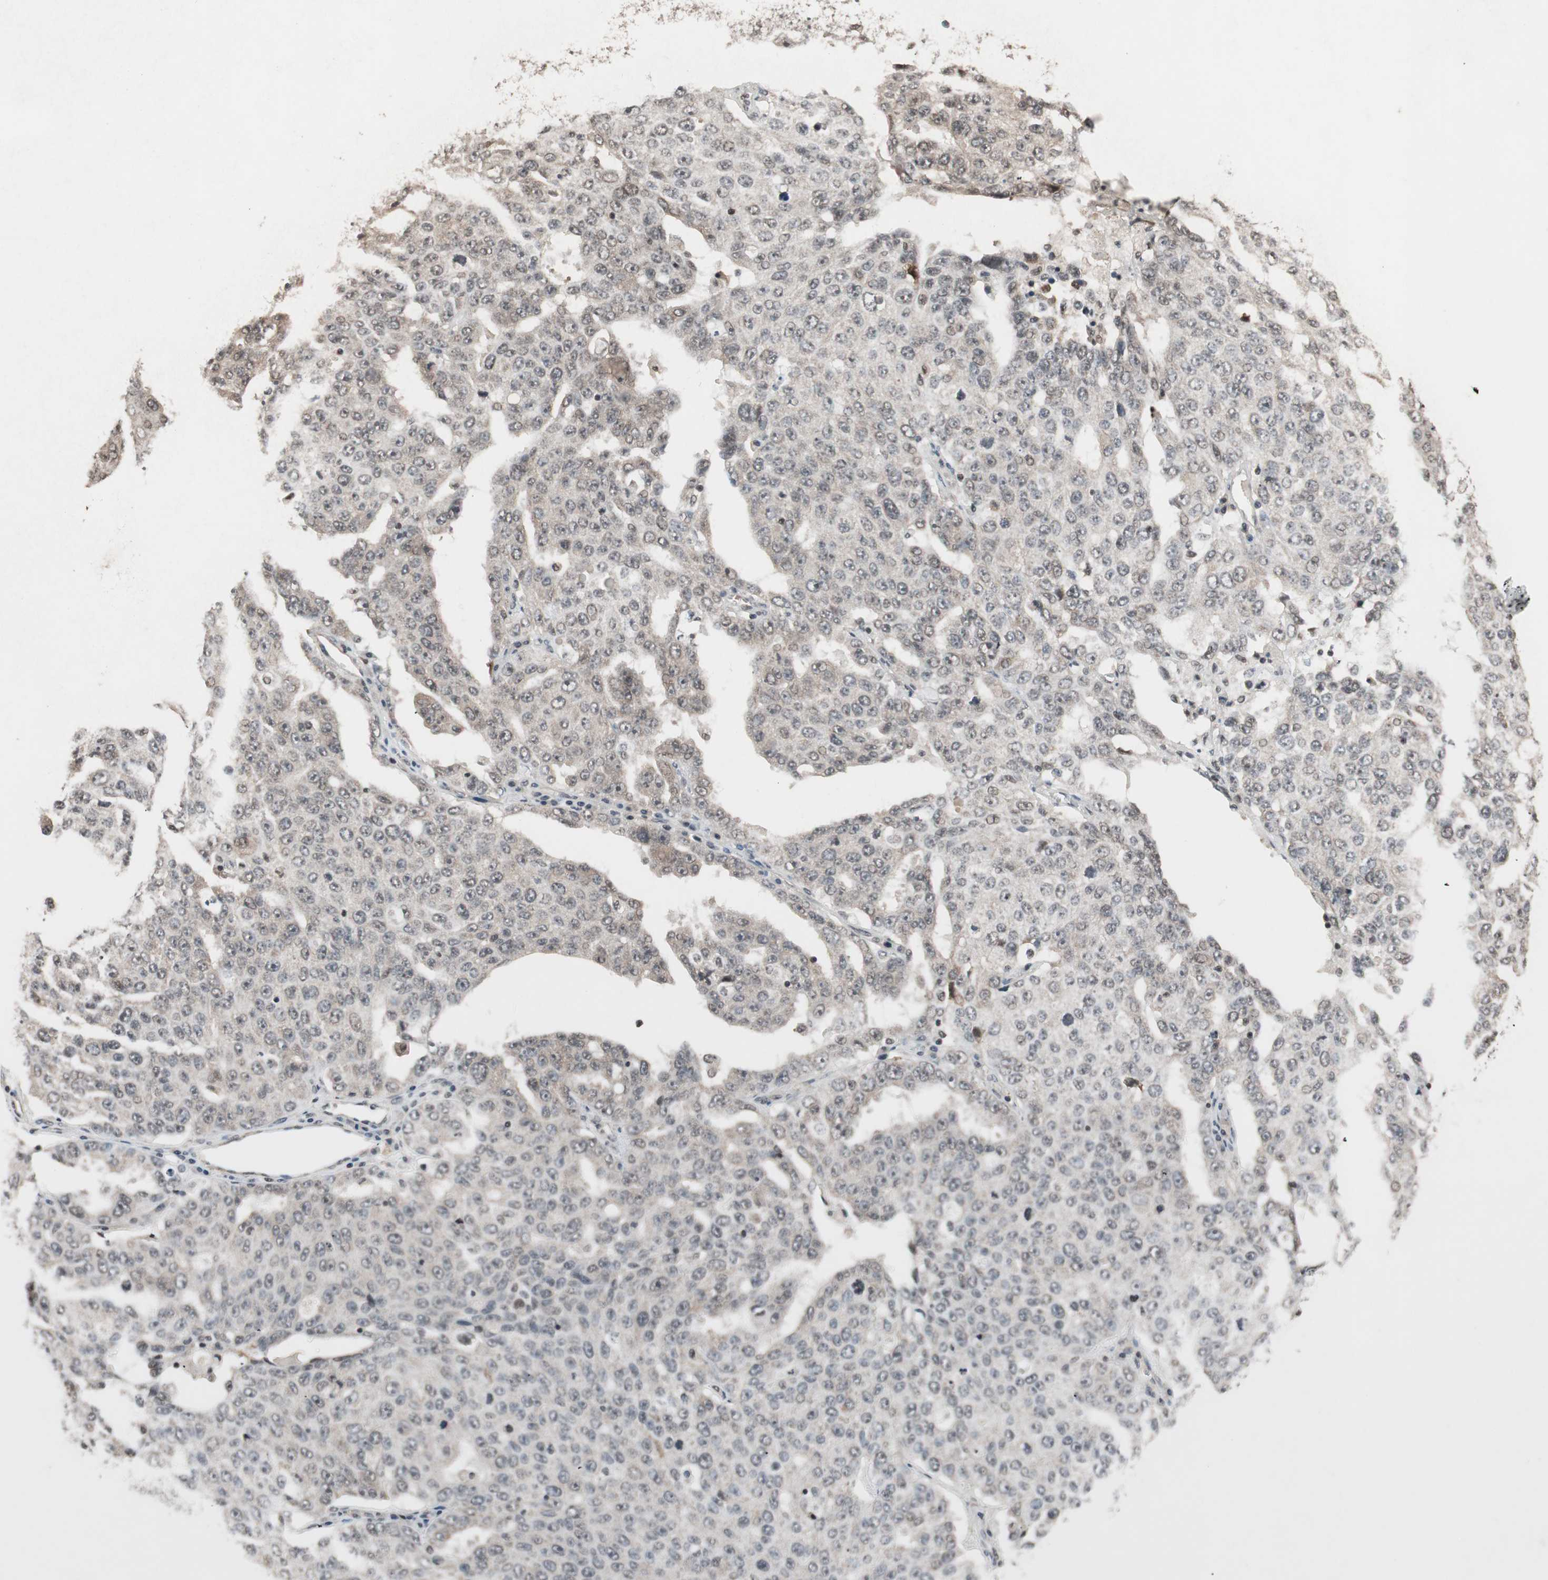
{"staining": {"intensity": "weak", "quantity": "<25%", "location": "cytoplasmic/membranous,nuclear"}, "tissue": "ovarian cancer", "cell_type": "Tumor cells", "image_type": "cancer", "snomed": [{"axis": "morphology", "description": "Carcinoma, endometroid"}, {"axis": "topography", "description": "Ovary"}], "caption": "An IHC histopathology image of ovarian endometroid carcinoma is shown. There is no staining in tumor cells of ovarian endometroid carcinoma. (Immunohistochemistry (ihc), brightfield microscopy, high magnification).", "gene": "DRAP1", "patient": {"sex": "female", "age": 62}}